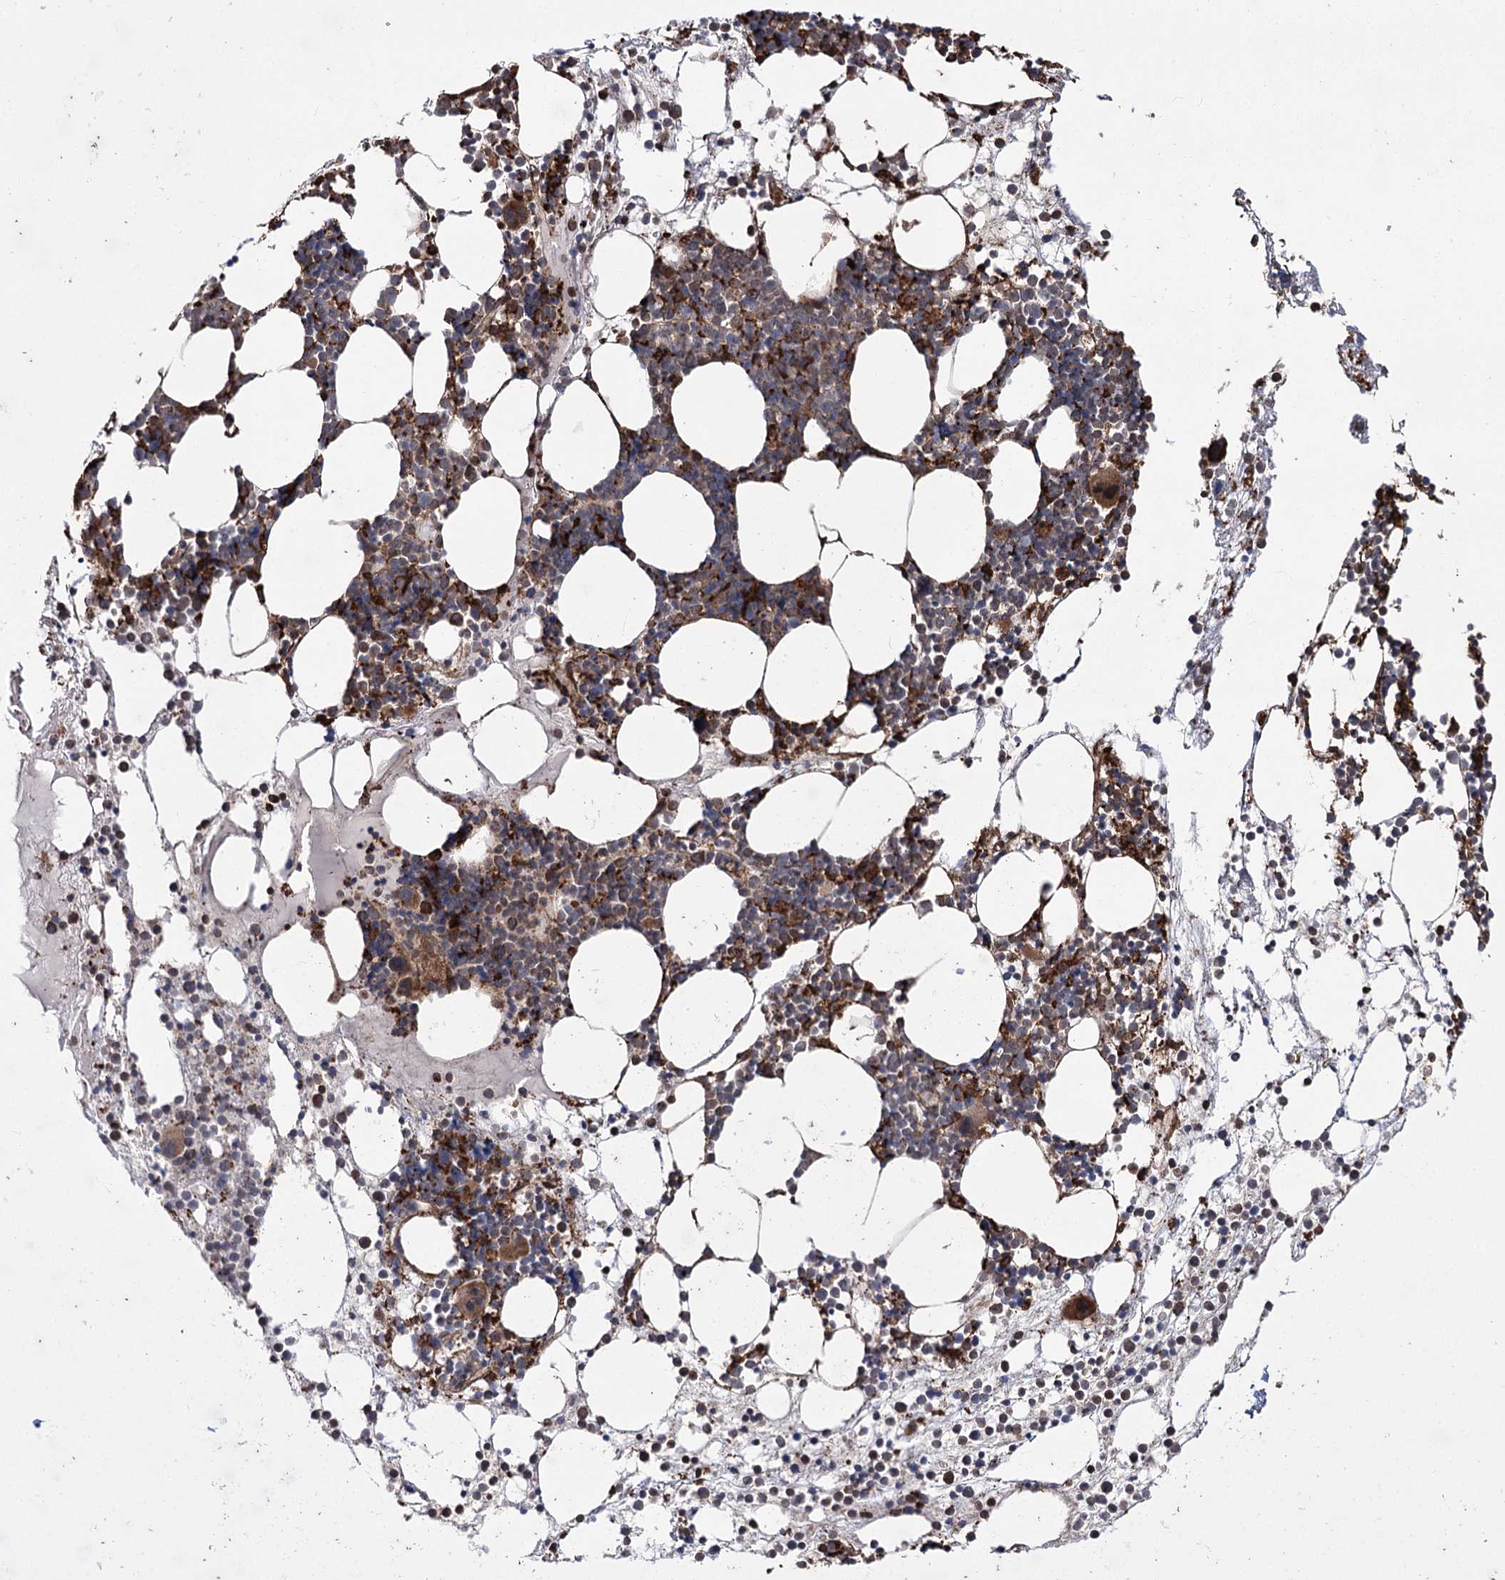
{"staining": {"intensity": "moderate", "quantity": "25%-75%", "location": "cytoplasmic/membranous"}, "tissue": "bone marrow", "cell_type": "Hematopoietic cells", "image_type": "normal", "snomed": [{"axis": "morphology", "description": "Normal tissue, NOS"}, {"axis": "topography", "description": "Bone marrow"}], "caption": "Protein staining shows moderate cytoplasmic/membranous staining in approximately 25%-75% of hematopoietic cells in normal bone marrow.", "gene": "FANCL", "patient": {"sex": "male", "age": 75}}